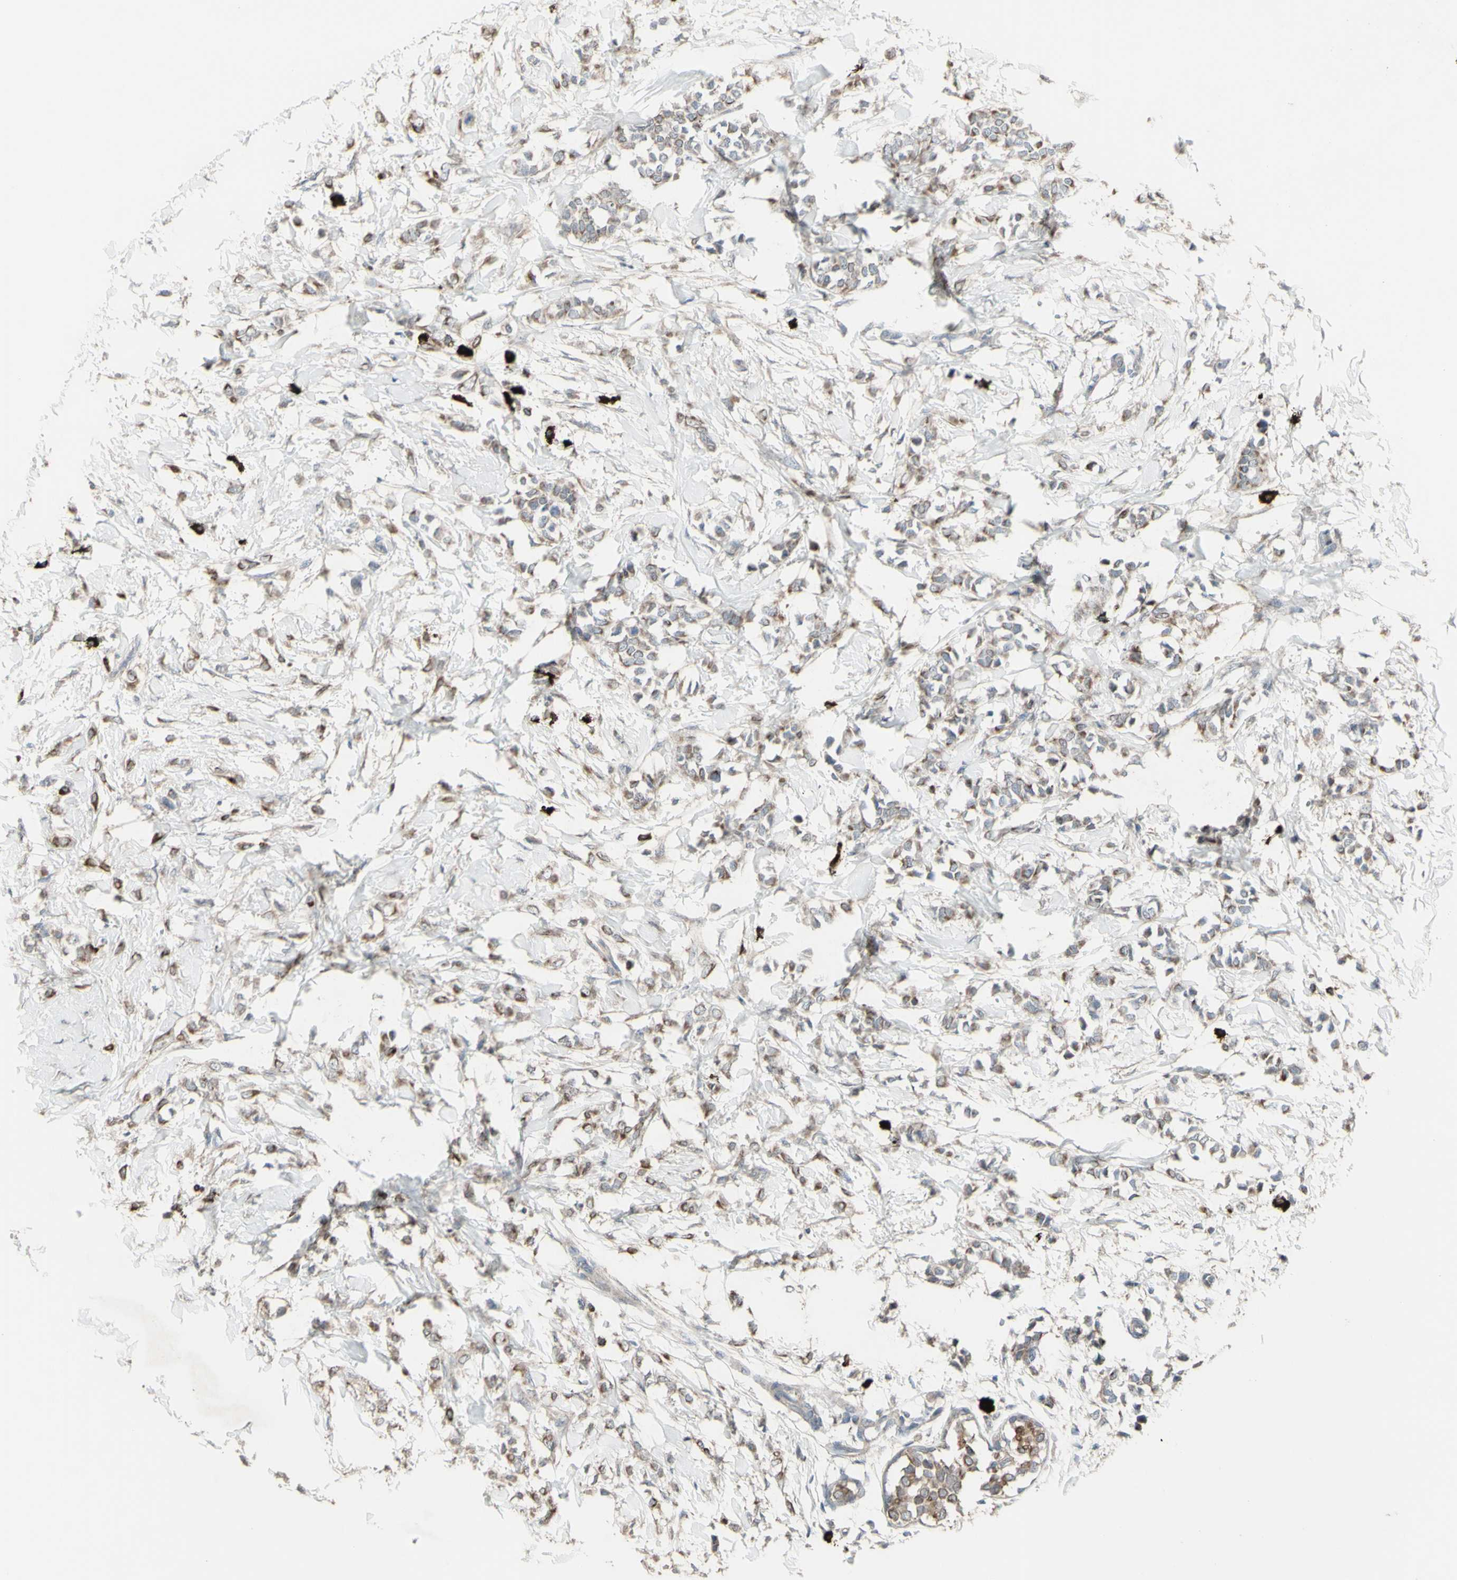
{"staining": {"intensity": "moderate", "quantity": ">75%", "location": "cytoplasmic/membranous"}, "tissue": "breast cancer", "cell_type": "Tumor cells", "image_type": "cancer", "snomed": [{"axis": "morphology", "description": "Lobular carcinoma, in situ"}, {"axis": "morphology", "description": "Lobular carcinoma"}, {"axis": "topography", "description": "Breast"}], "caption": "The histopathology image reveals staining of breast lobular carcinoma in situ, revealing moderate cytoplasmic/membranous protein expression (brown color) within tumor cells.", "gene": "GRAMD1B", "patient": {"sex": "female", "age": 41}}